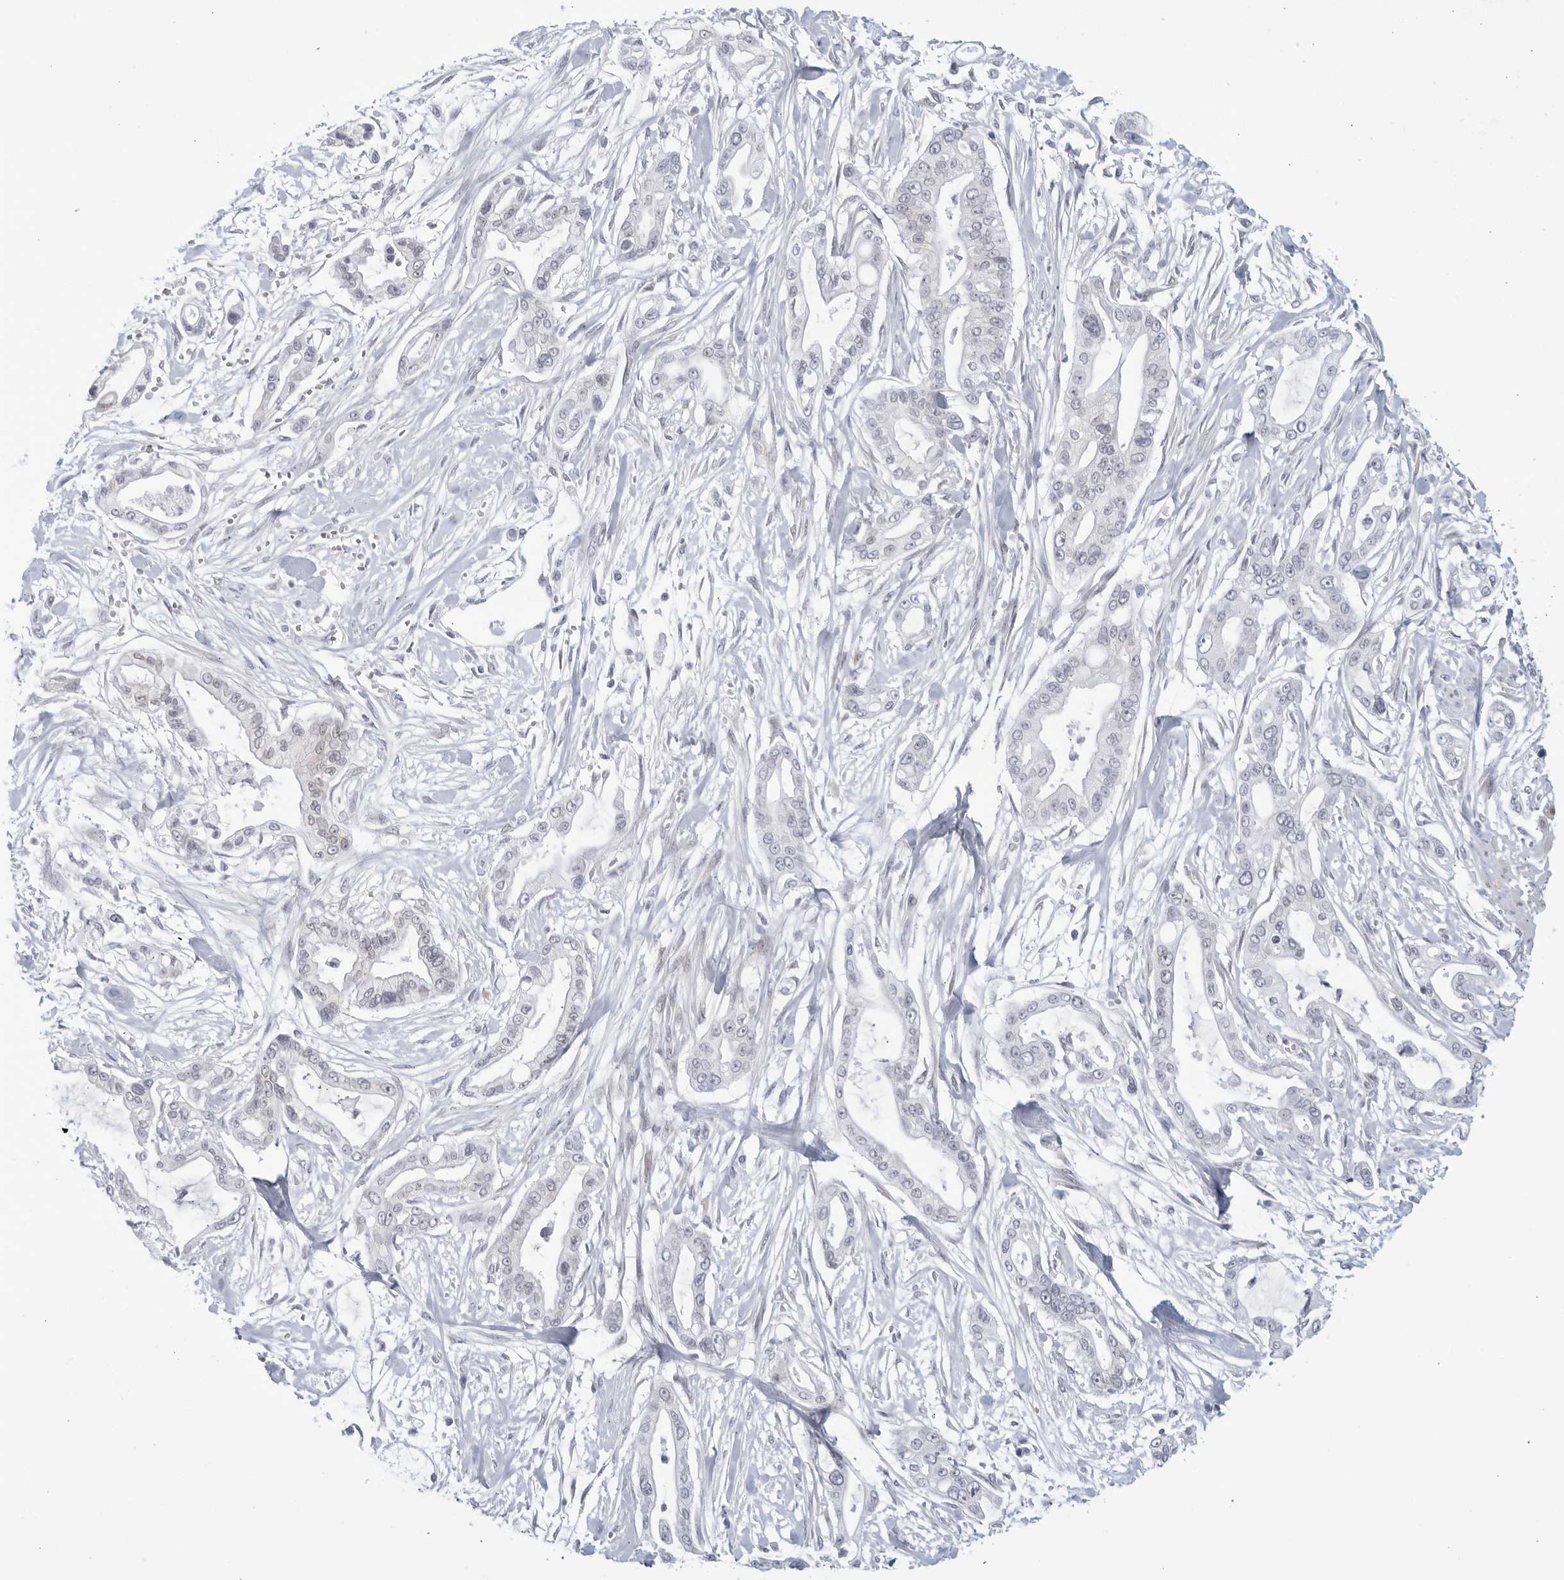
{"staining": {"intensity": "negative", "quantity": "none", "location": "none"}, "tissue": "pancreatic cancer", "cell_type": "Tumor cells", "image_type": "cancer", "snomed": [{"axis": "morphology", "description": "Adenocarcinoma, NOS"}, {"axis": "topography", "description": "Pancreas"}], "caption": "Tumor cells are negative for brown protein staining in pancreatic cancer (adenocarcinoma).", "gene": "WDTC1", "patient": {"sex": "male", "age": 68}}